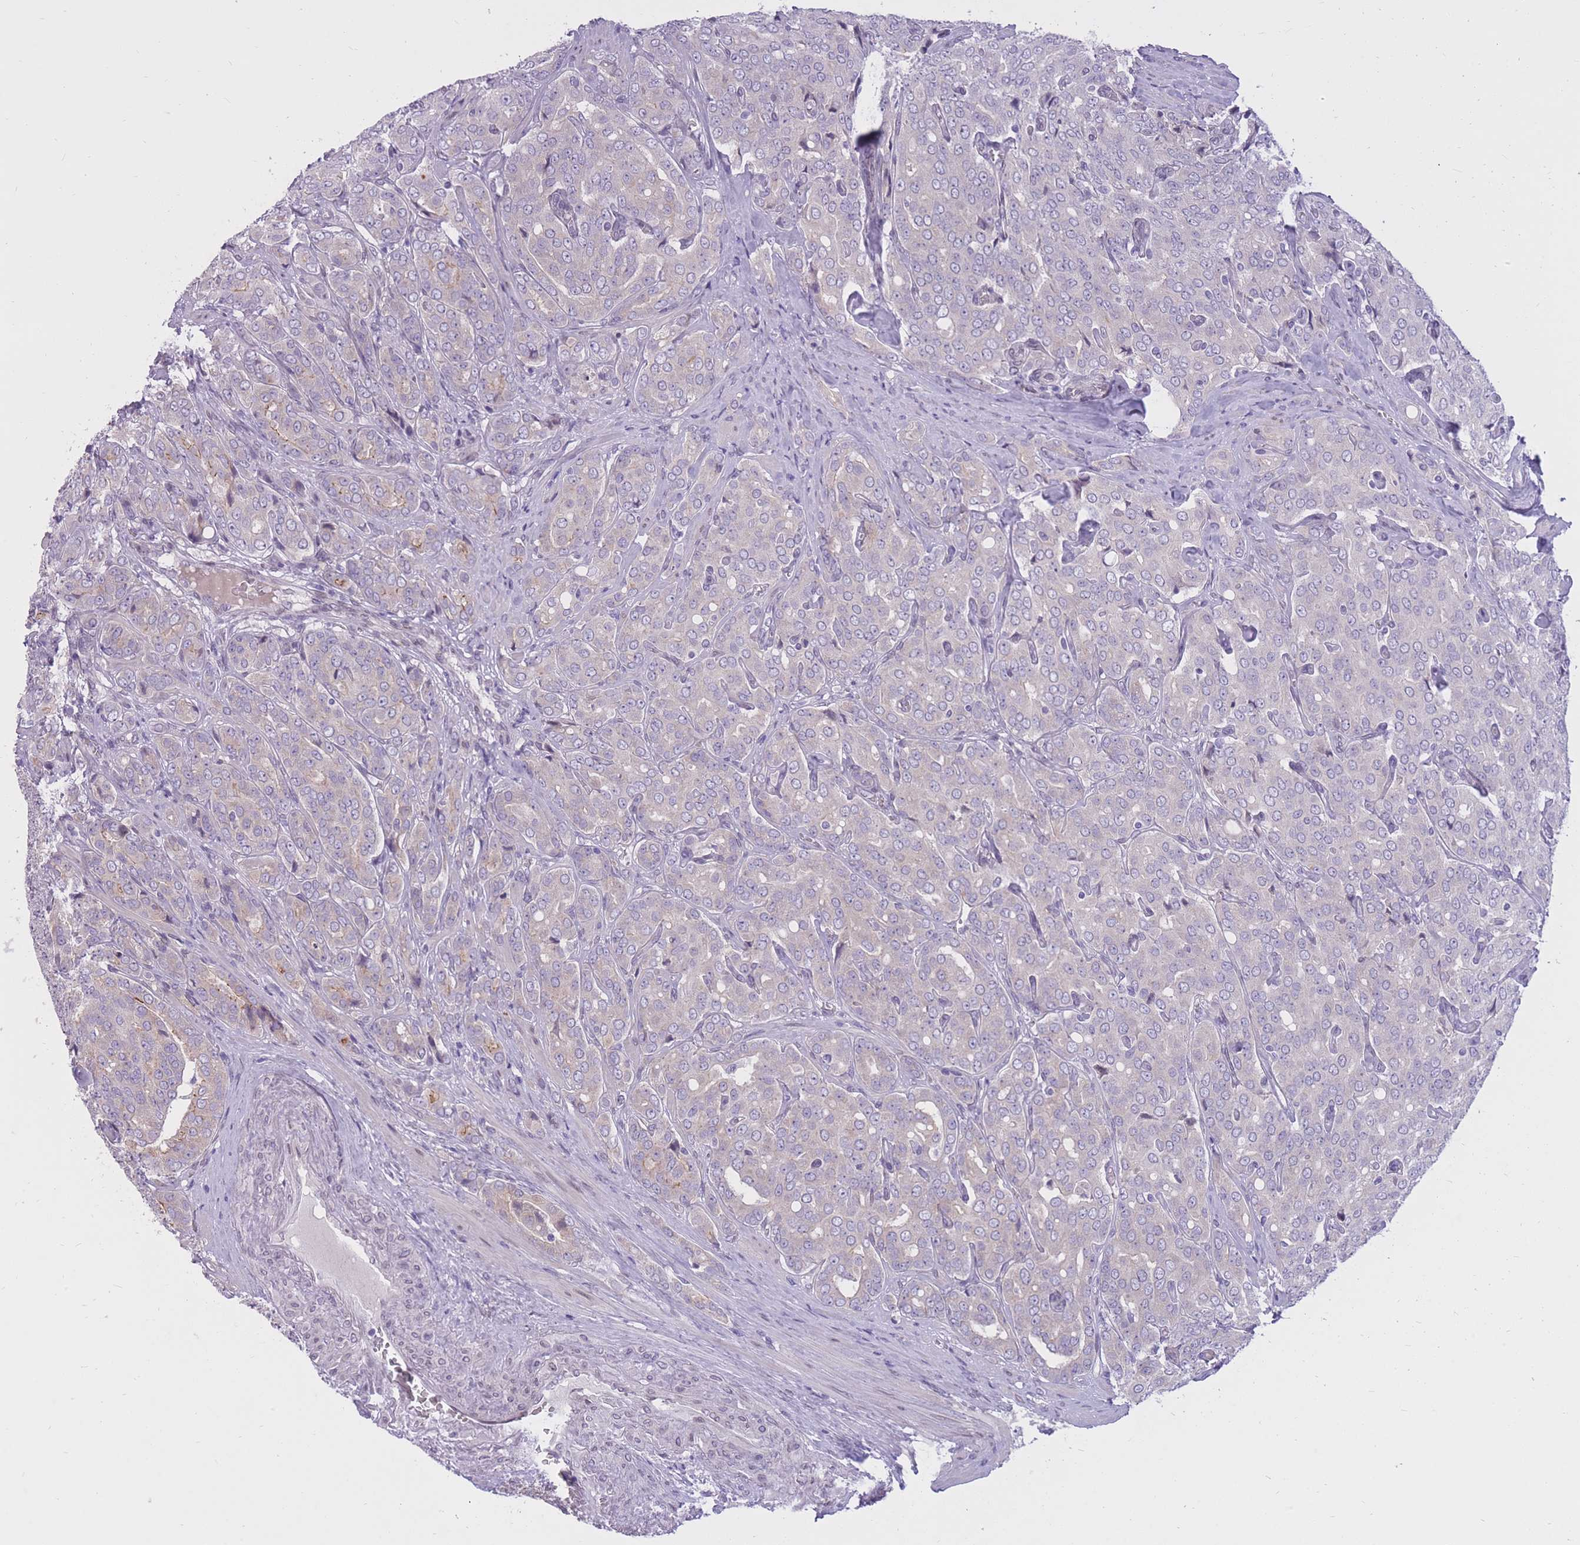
{"staining": {"intensity": "negative", "quantity": "none", "location": "none"}, "tissue": "prostate cancer", "cell_type": "Tumor cells", "image_type": "cancer", "snomed": [{"axis": "morphology", "description": "Adenocarcinoma, High grade"}, {"axis": "topography", "description": "Prostate"}], "caption": "Histopathology image shows no significant protein expression in tumor cells of adenocarcinoma (high-grade) (prostate).", "gene": "HOOK2", "patient": {"sex": "male", "age": 68}}